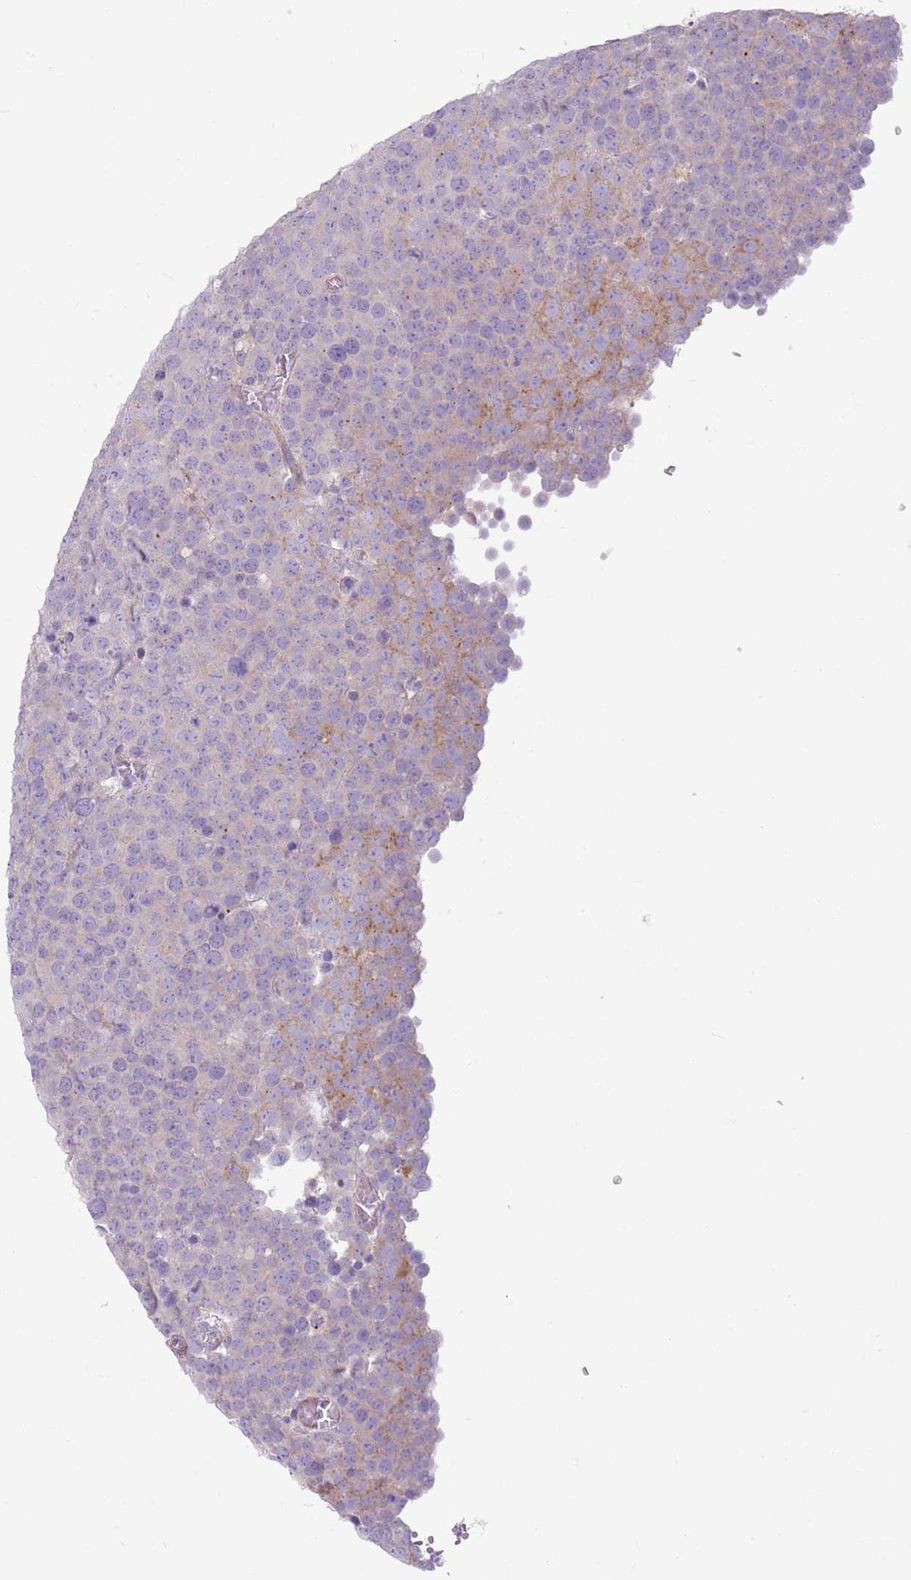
{"staining": {"intensity": "negative", "quantity": "none", "location": "none"}, "tissue": "testis cancer", "cell_type": "Tumor cells", "image_type": "cancer", "snomed": [{"axis": "morphology", "description": "Normal tissue, NOS"}, {"axis": "morphology", "description": "Seminoma, NOS"}, {"axis": "topography", "description": "Testis"}], "caption": "Tumor cells show no significant protein expression in testis seminoma. (Brightfield microscopy of DAB IHC at high magnification).", "gene": "SNX6", "patient": {"sex": "male", "age": 71}}